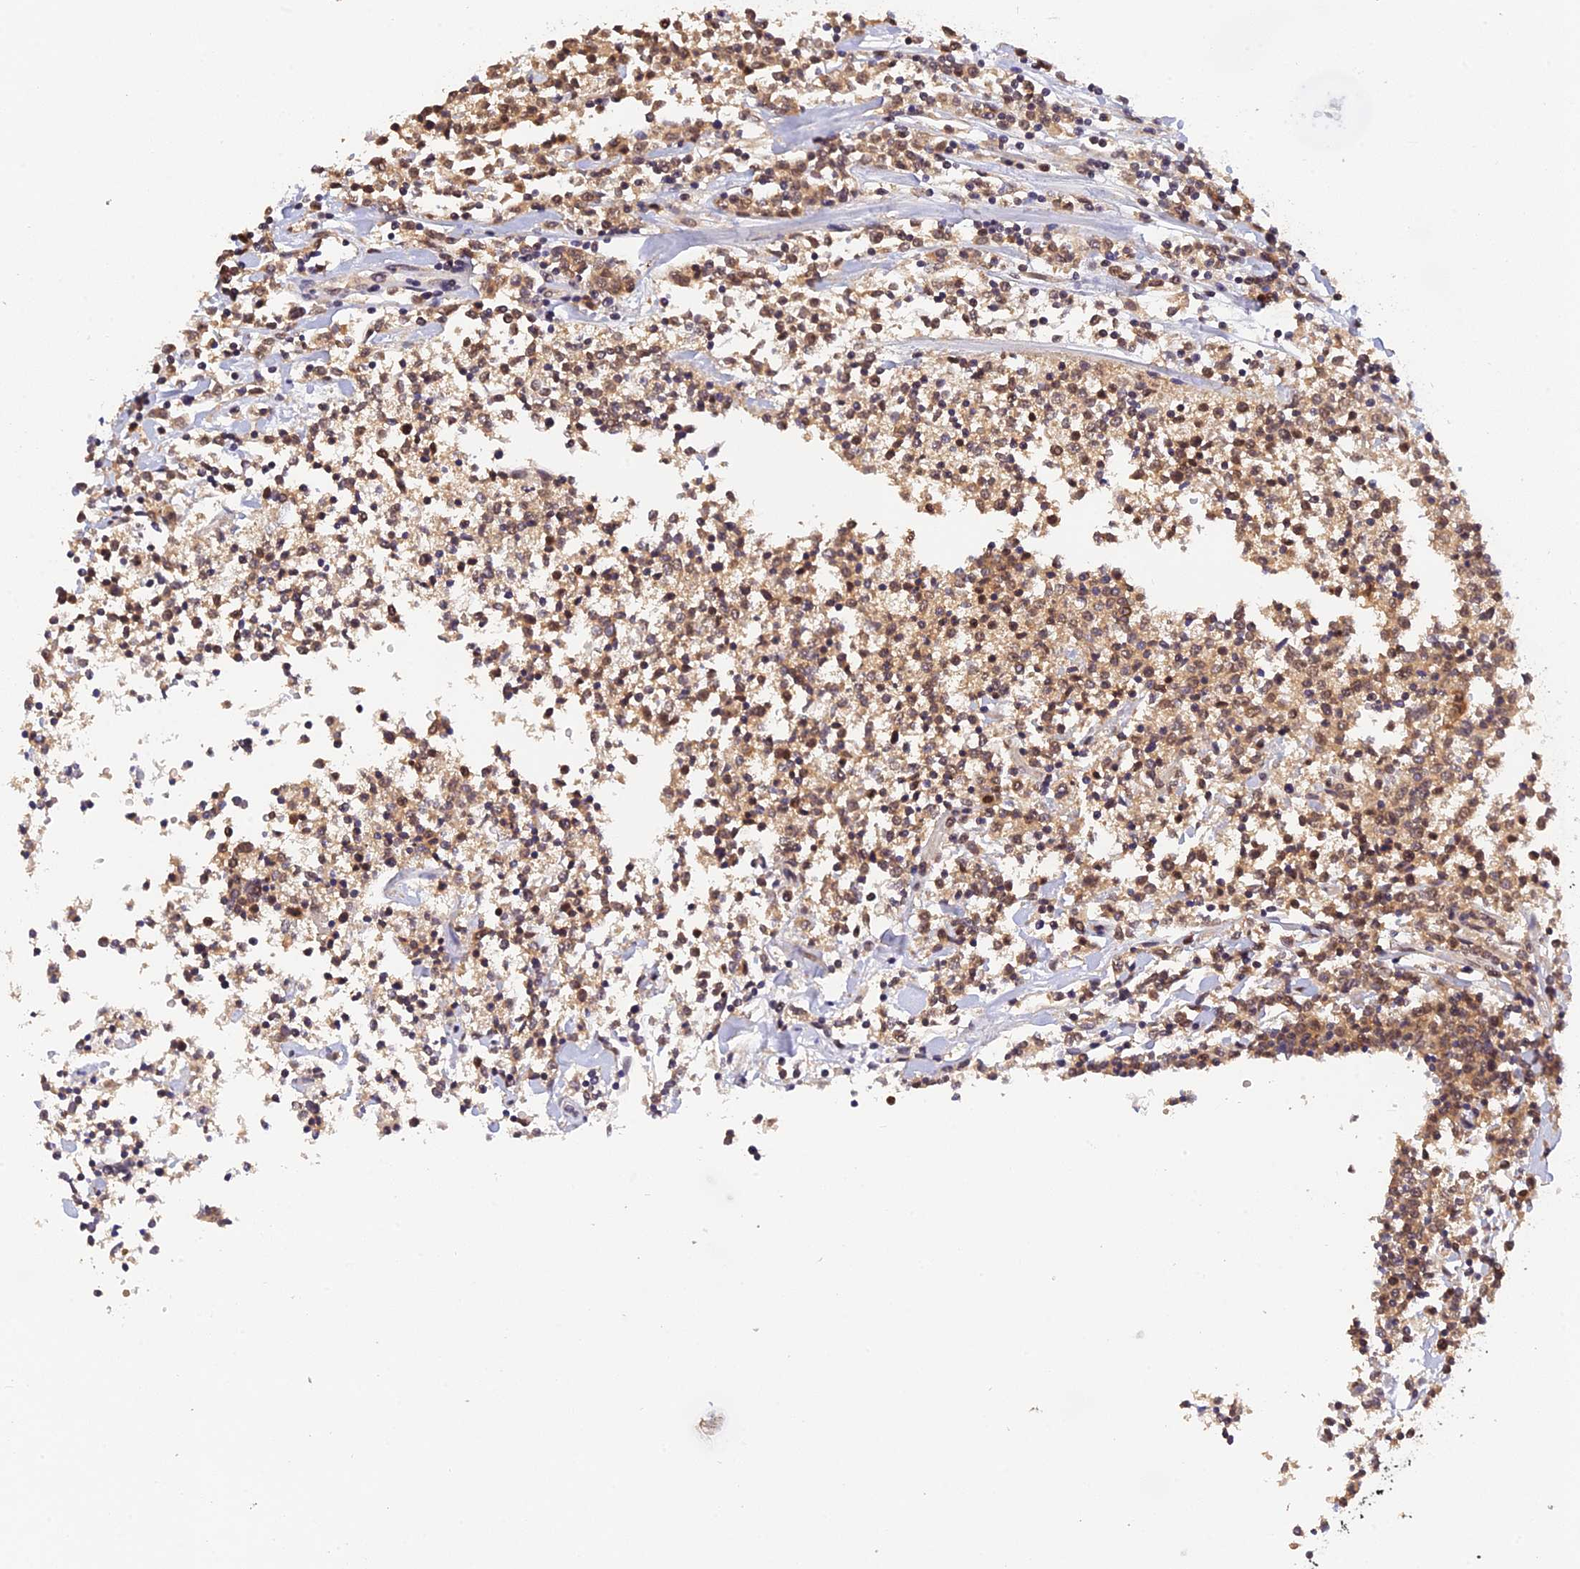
{"staining": {"intensity": "moderate", "quantity": ">75%", "location": "cytoplasmic/membranous"}, "tissue": "lymphoma", "cell_type": "Tumor cells", "image_type": "cancer", "snomed": [{"axis": "morphology", "description": "Malignant lymphoma, non-Hodgkin's type, Low grade"}, {"axis": "topography", "description": "Small intestine"}], "caption": "Low-grade malignant lymphoma, non-Hodgkin's type stained with a protein marker exhibits moderate staining in tumor cells.", "gene": "ZNF436", "patient": {"sex": "female", "age": 59}}